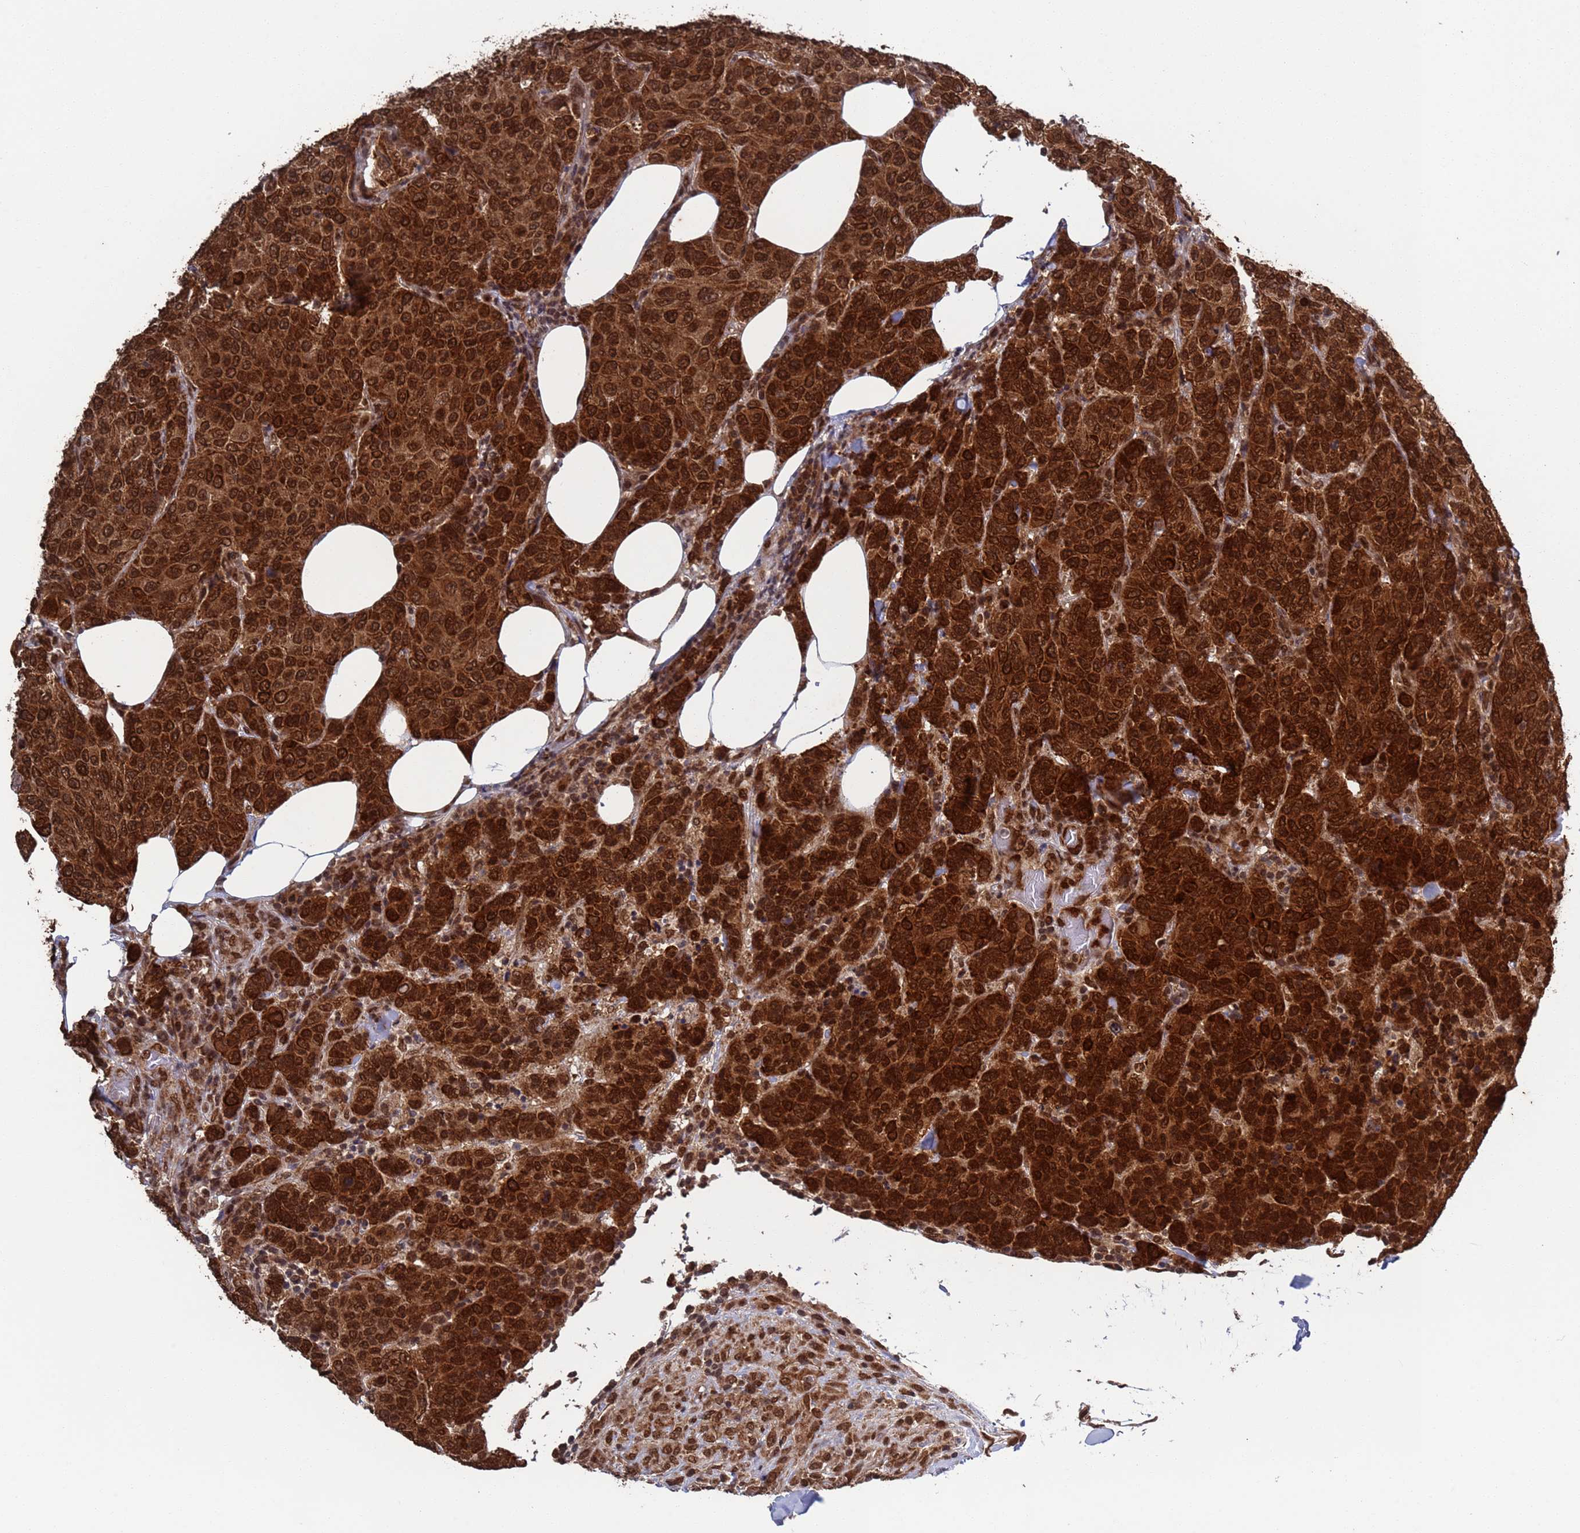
{"staining": {"intensity": "strong", "quantity": ">75%", "location": "cytoplasmic/membranous,nuclear"}, "tissue": "breast cancer", "cell_type": "Tumor cells", "image_type": "cancer", "snomed": [{"axis": "morphology", "description": "Duct carcinoma"}, {"axis": "topography", "description": "Breast"}], "caption": "An image of breast intraductal carcinoma stained for a protein shows strong cytoplasmic/membranous and nuclear brown staining in tumor cells.", "gene": "FUBP3", "patient": {"sex": "female", "age": 55}}